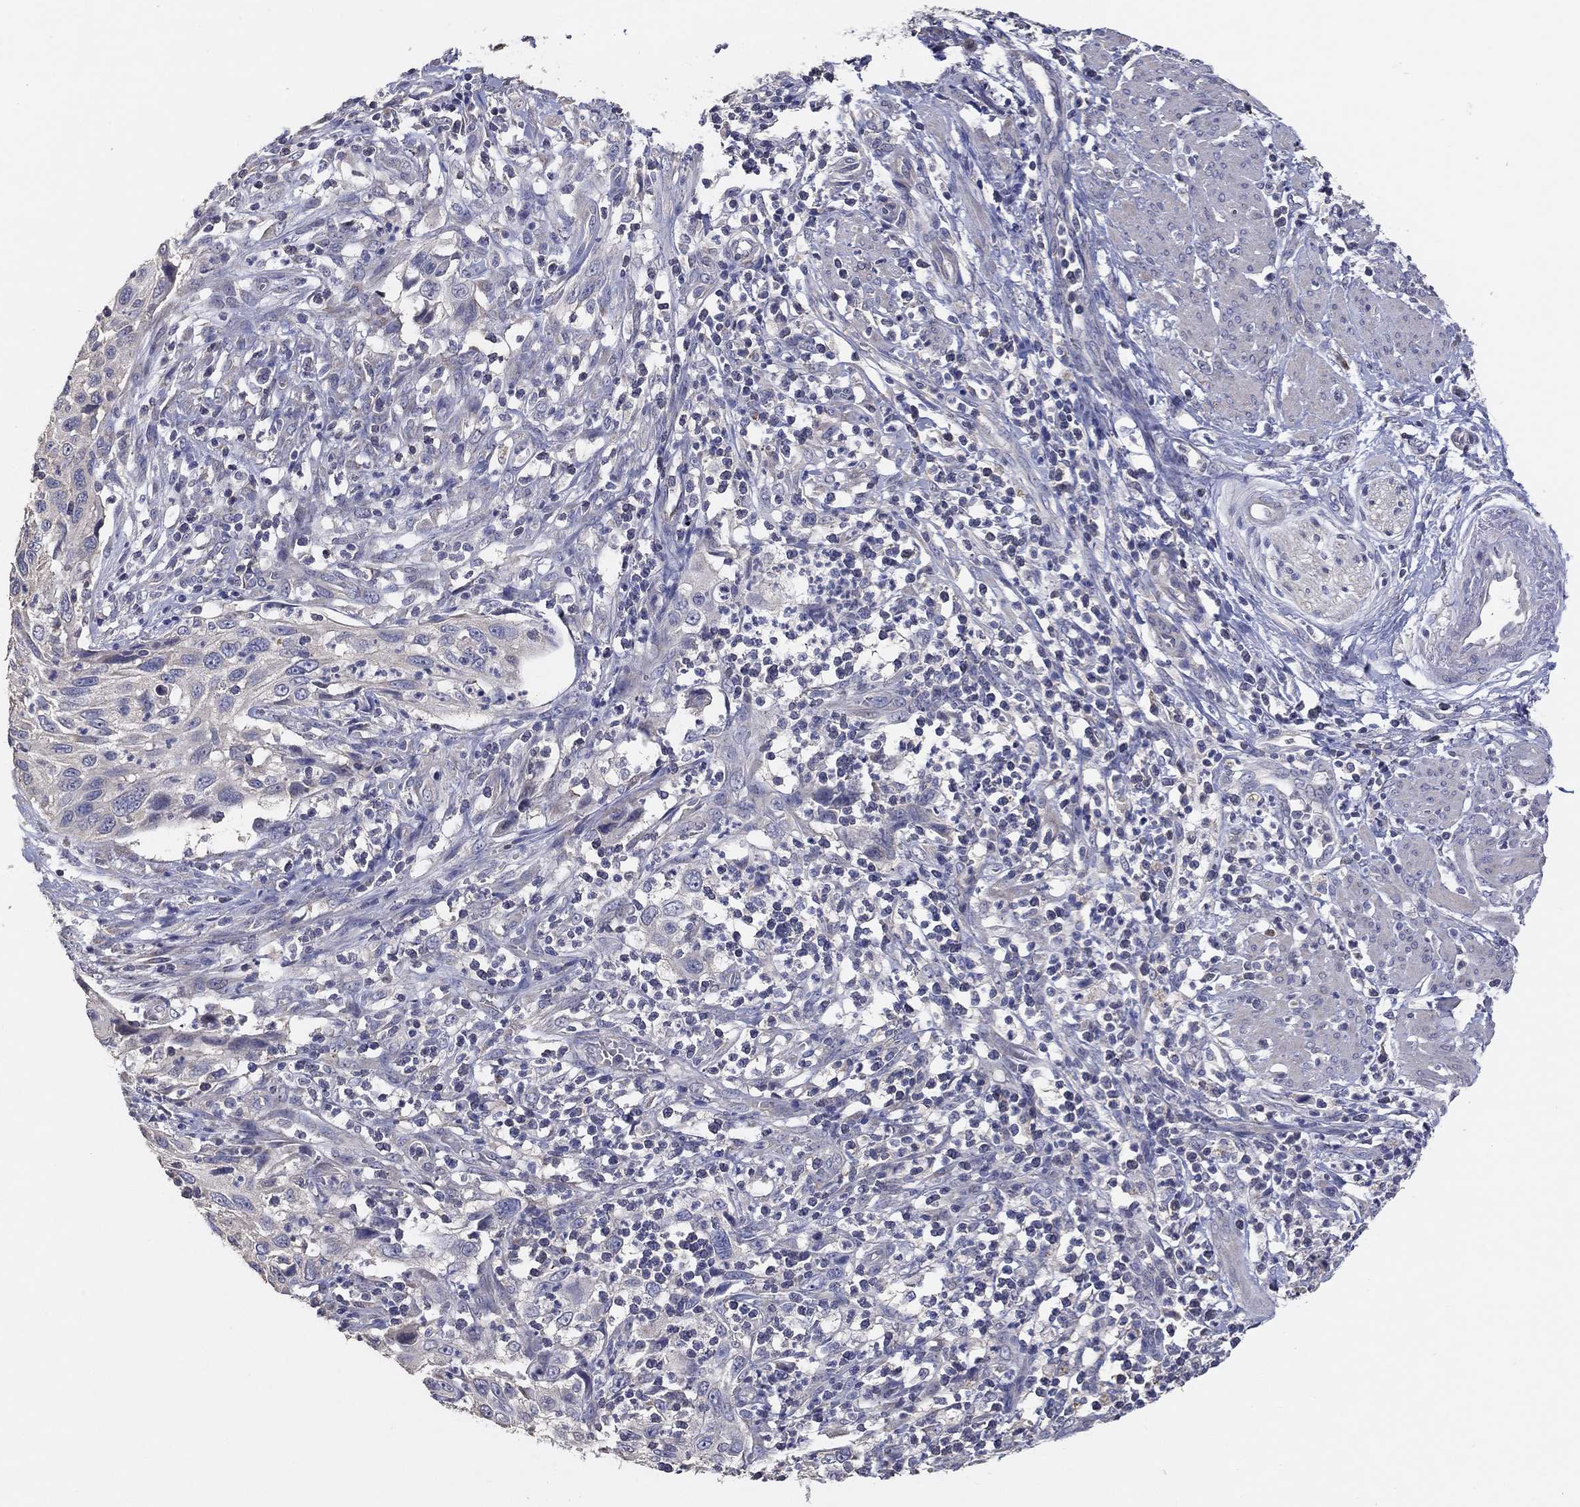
{"staining": {"intensity": "negative", "quantity": "none", "location": "none"}, "tissue": "cervical cancer", "cell_type": "Tumor cells", "image_type": "cancer", "snomed": [{"axis": "morphology", "description": "Squamous cell carcinoma, NOS"}, {"axis": "topography", "description": "Cervix"}], "caption": "This is an IHC photomicrograph of human cervical cancer. There is no staining in tumor cells.", "gene": "DOCK3", "patient": {"sex": "female", "age": 70}}